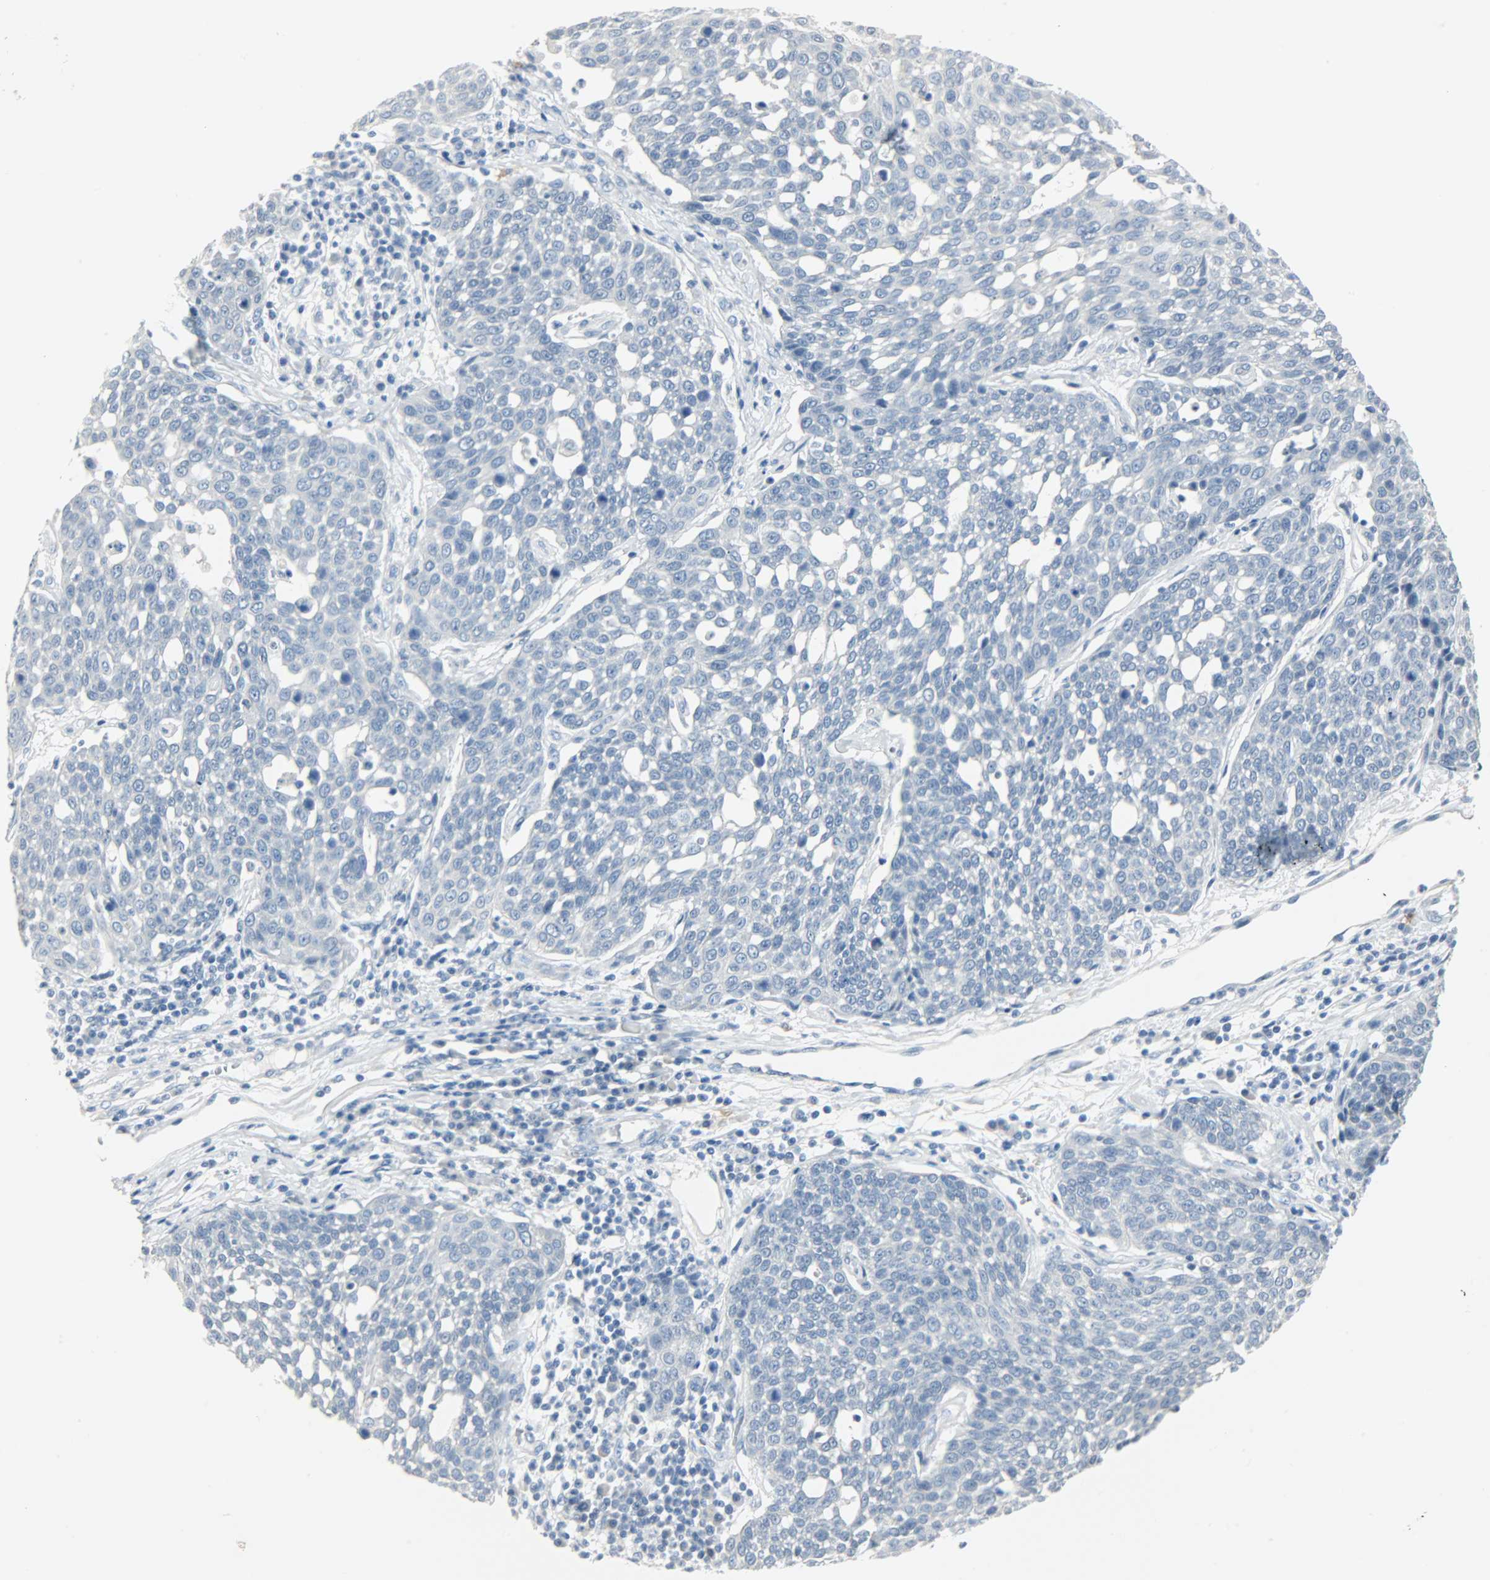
{"staining": {"intensity": "negative", "quantity": "none", "location": "none"}, "tissue": "cervical cancer", "cell_type": "Tumor cells", "image_type": "cancer", "snomed": [{"axis": "morphology", "description": "Squamous cell carcinoma, NOS"}, {"axis": "topography", "description": "Cervix"}], "caption": "Immunohistochemistry photomicrograph of neoplastic tissue: human cervical squamous cell carcinoma stained with DAB (3,3'-diaminobenzidine) displays no significant protein positivity in tumor cells.", "gene": "KIT", "patient": {"sex": "female", "age": 34}}